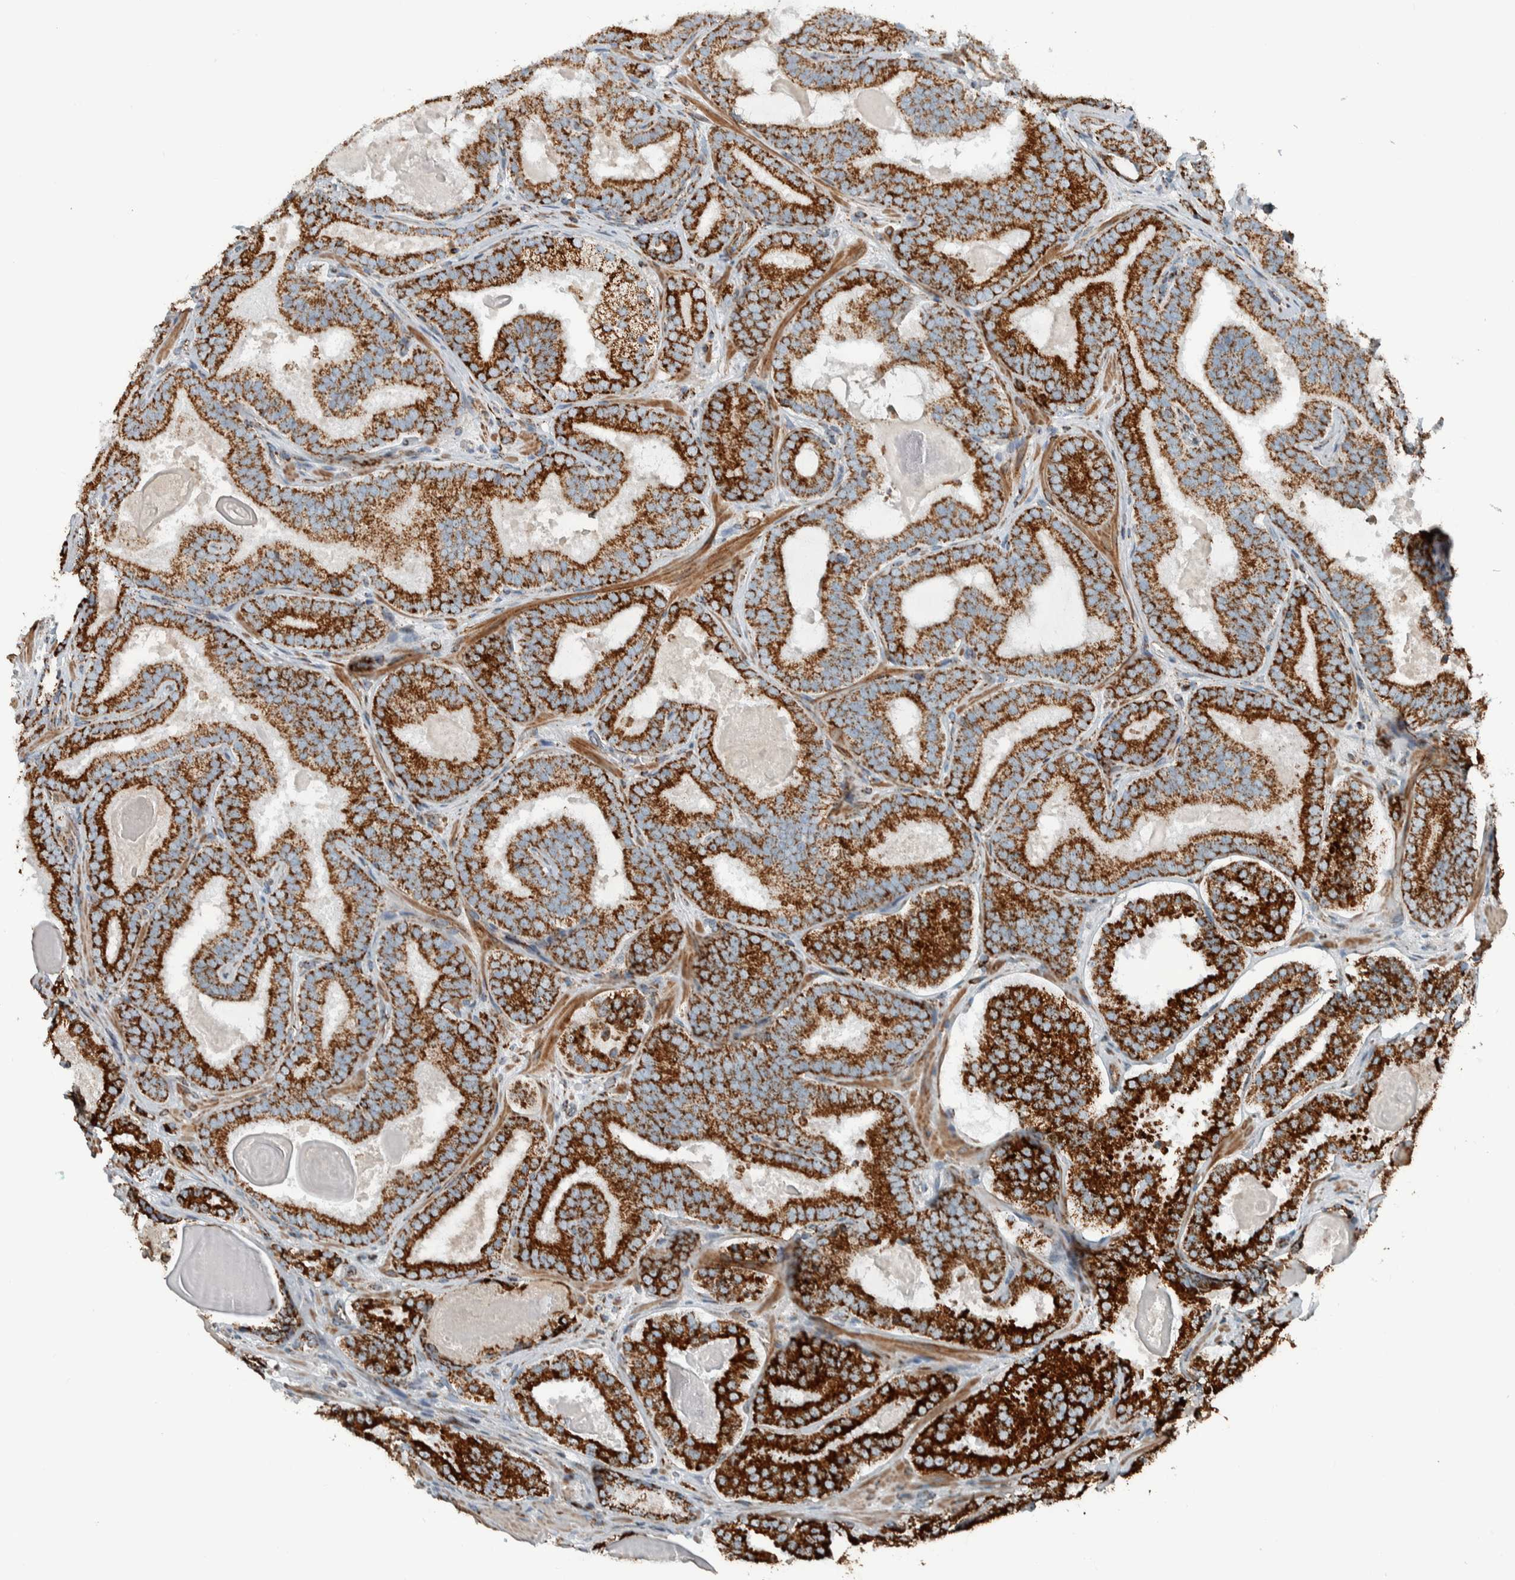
{"staining": {"intensity": "strong", "quantity": ">75%", "location": "cytoplasmic/membranous"}, "tissue": "prostate cancer", "cell_type": "Tumor cells", "image_type": "cancer", "snomed": [{"axis": "morphology", "description": "Adenocarcinoma, High grade"}, {"axis": "topography", "description": "Prostate"}], "caption": "Approximately >75% of tumor cells in human prostate adenocarcinoma (high-grade) show strong cytoplasmic/membranous protein staining as visualized by brown immunohistochemical staining.", "gene": "CNTROB", "patient": {"sex": "male", "age": 60}}